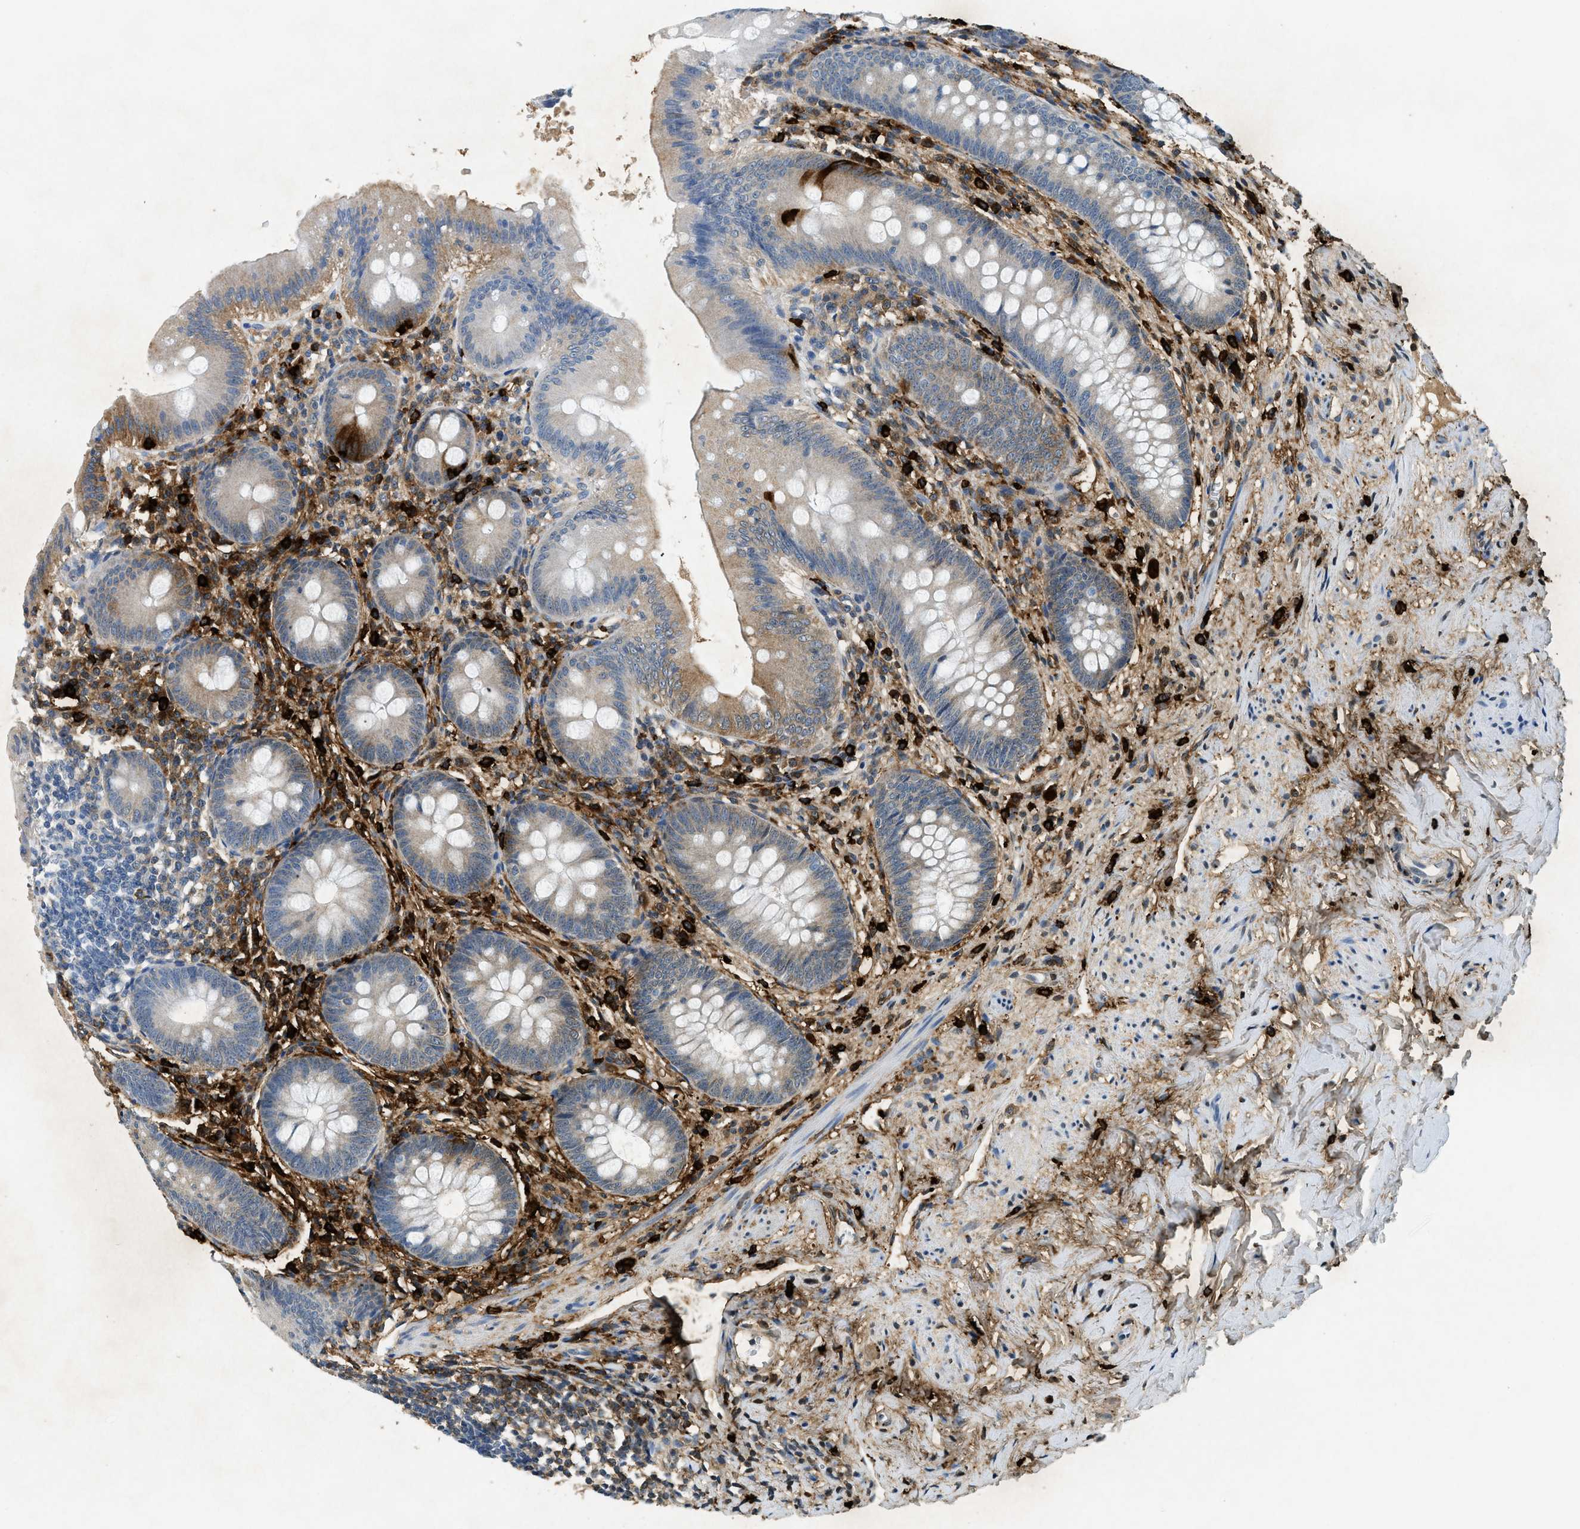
{"staining": {"intensity": "weak", "quantity": "25%-75%", "location": "cytoplasmic/membranous"}, "tissue": "appendix", "cell_type": "Glandular cells", "image_type": "normal", "snomed": [{"axis": "morphology", "description": "Normal tissue, NOS"}, {"axis": "topography", "description": "Appendix"}], "caption": "Protein analysis of unremarkable appendix reveals weak cytoplasmic/membranous staining in approximately 25%-75% of glandular cells.", "gene": "TPSAB1", "patient": {"sex": "male", "age": 56}}